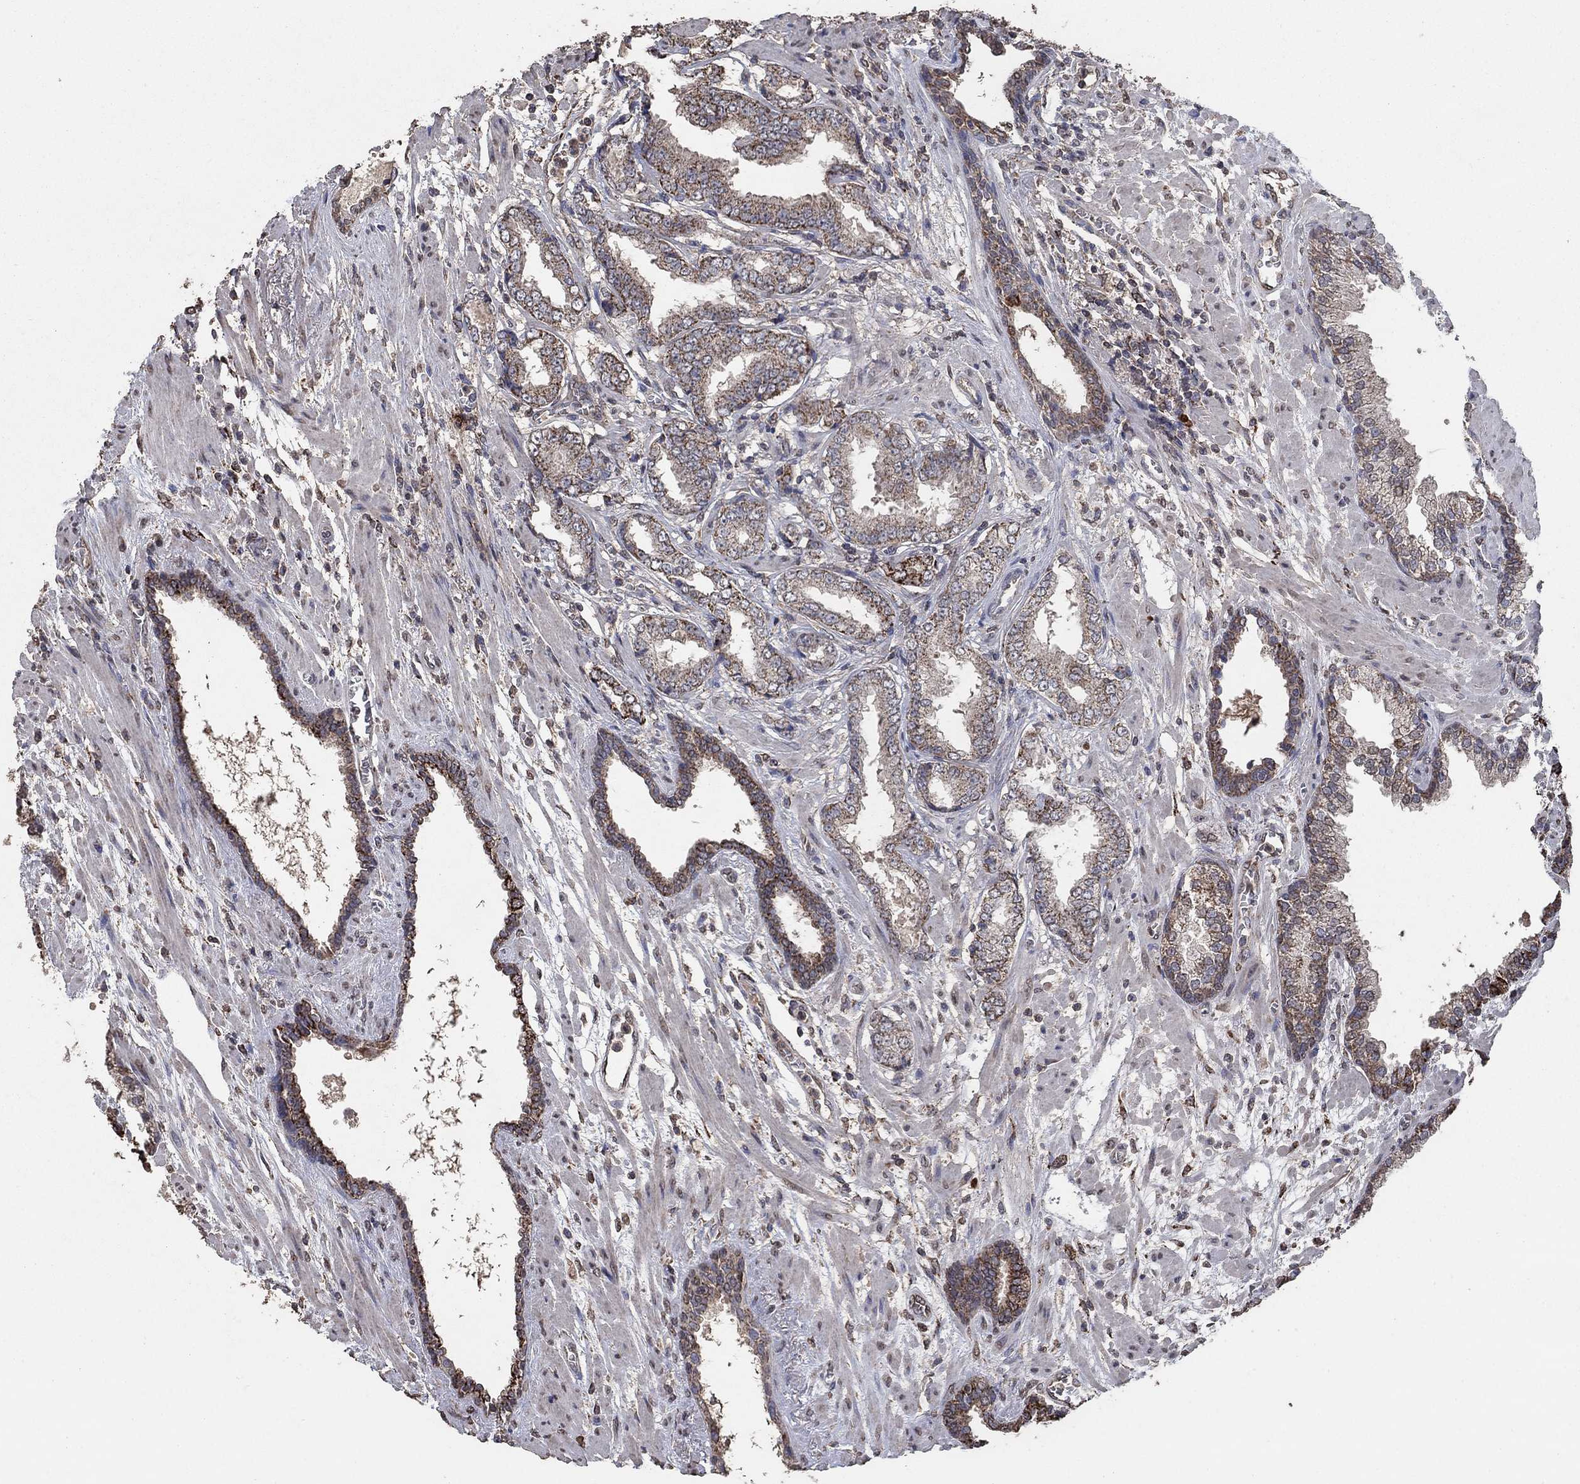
{"staining": {"intensity": "strong", "quantity": "25%-75%", "location": "cytoplasmic/membranous"}, "tissue": "prostate cancer", "cell_type": "Tumor cells", "image_type": "cancer", "snomed": [{"axis": "morphology", "description": "Adenocarcinoma, Low grade"}, {"axis": "topography", "description": "Prostate"}], "caption": "IHC histopathology image of prostate cancer (low-grade adenocarcinoma) stained for a protein (brown), which demonstrates high levels of strong cytoplasmic/membranous staining in about 25%-75% of tumor cells.", "gene": "MRPS24", "patient": {"sex": "male", "age": 69}}